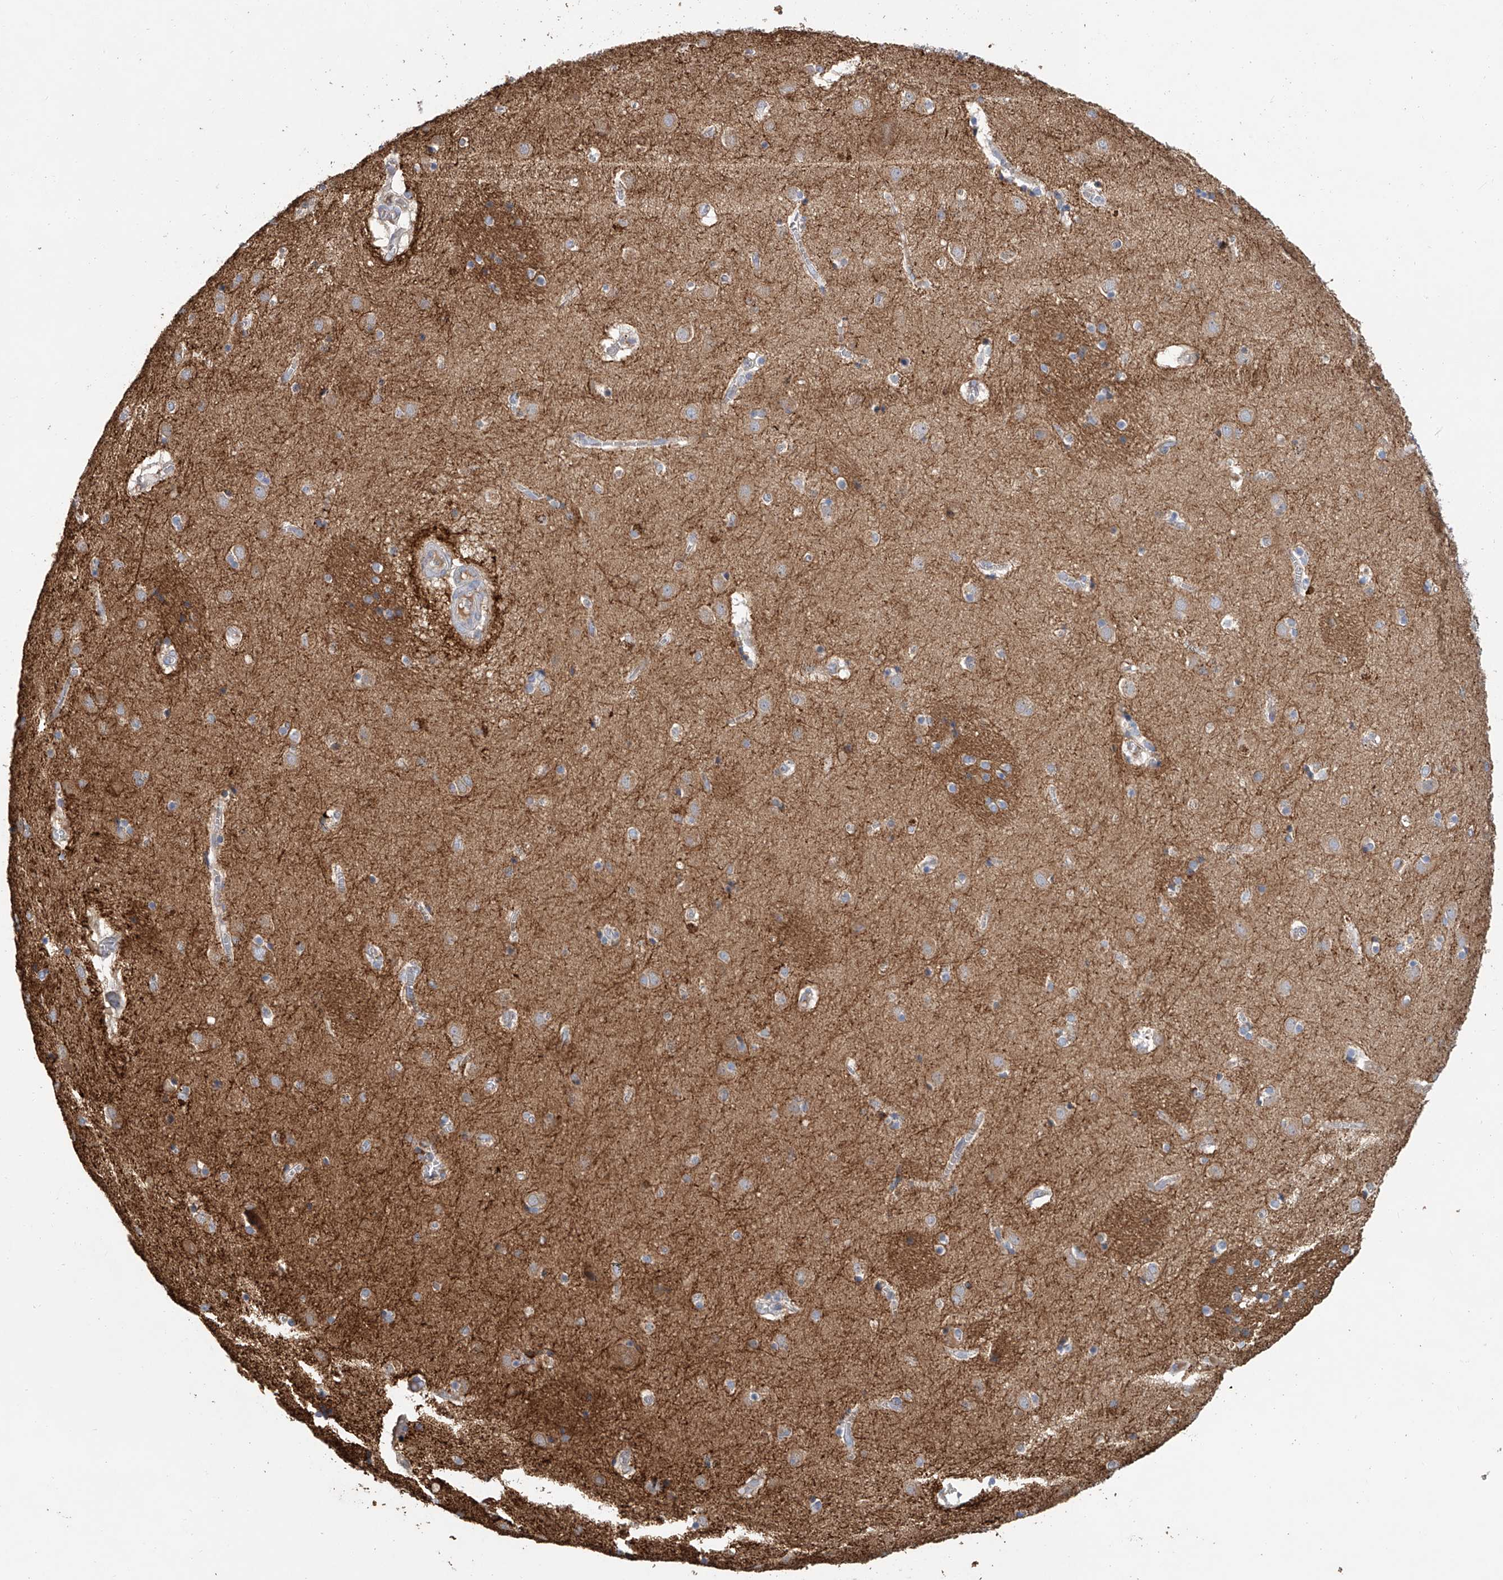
{"staining": {"intensity": "weak", "quantity": "25%-75%", "location": "cytoplasmic/membranous"}, "tissue": "caudate", "cell_type": "Glial cells", "image_type": "normal", "snomed": [{"axis": "morphology", "description": "Normal tissue, NOS"}, {"axis": "topography", "description": "Lateral ventricle wall"}], "caption": "DAB (3,3'-diaminobenzidine) immunohistochemical staining of unremarkable human caudate shows weak cytoplasmic/membranous protein expression in about 25%-75% of glial cells.", "gene": "HGSNAT", "patient": {"sex": "male", "age": 70}}